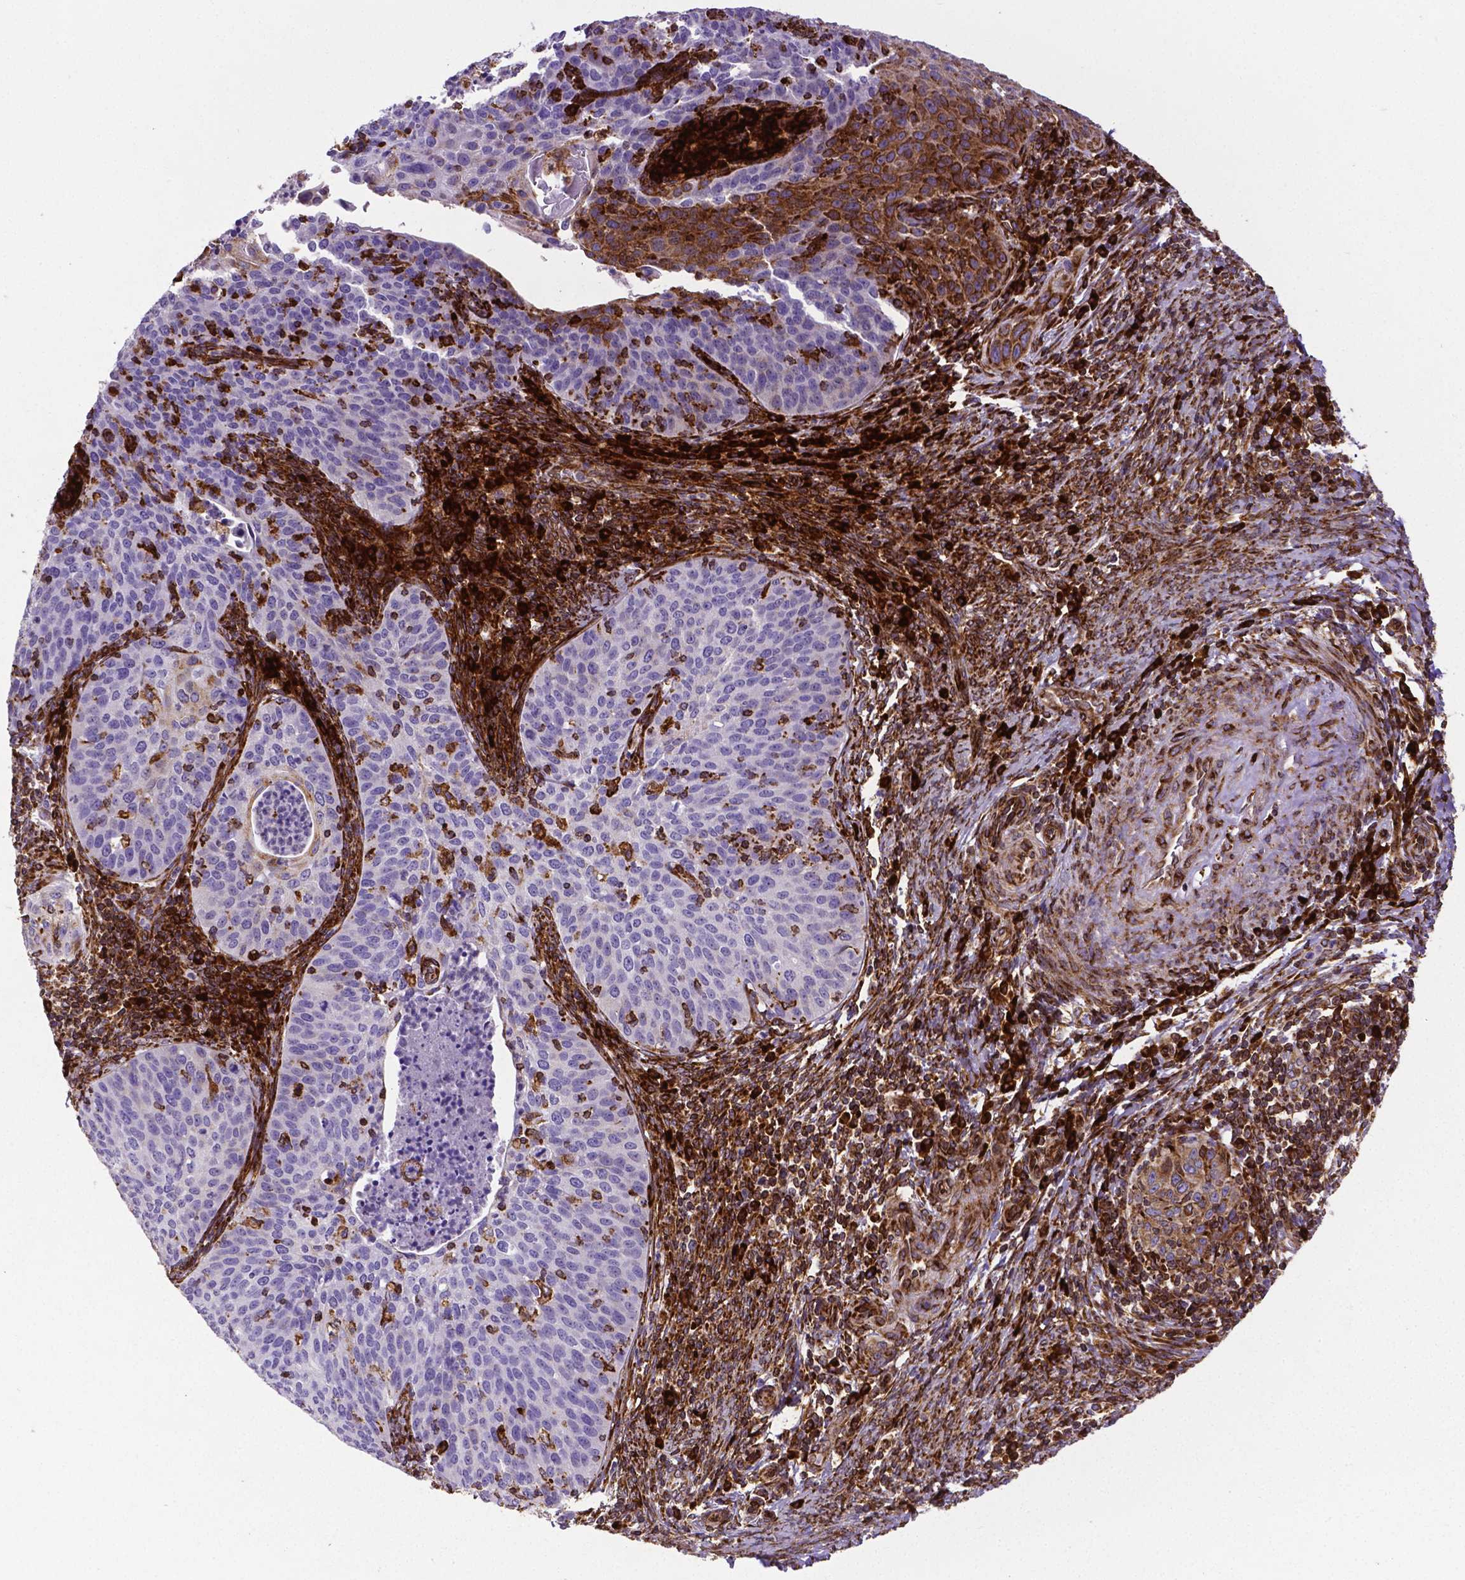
{"staining": {"intensity": "negative", "quantity": "none", "location": "none"}, "tissue": "cervical cancer", "cell_type": "Tumor cells", "image_type": "cancer", "snomed": [{"axis": "morphology", "description": "Squamous cell carcinoma, NOS"}, {"axis": "topography", "description": "Cervix"}], "caption": "Image shows no significant protein positivity in tumor cells of cervical cancer. (DAB (3,3'-diaminobenzidine) immunohistochemistry with hematoxylin counter stain).", "gene": "MTDH", "patient": {"sex": "female", "age": 30}}